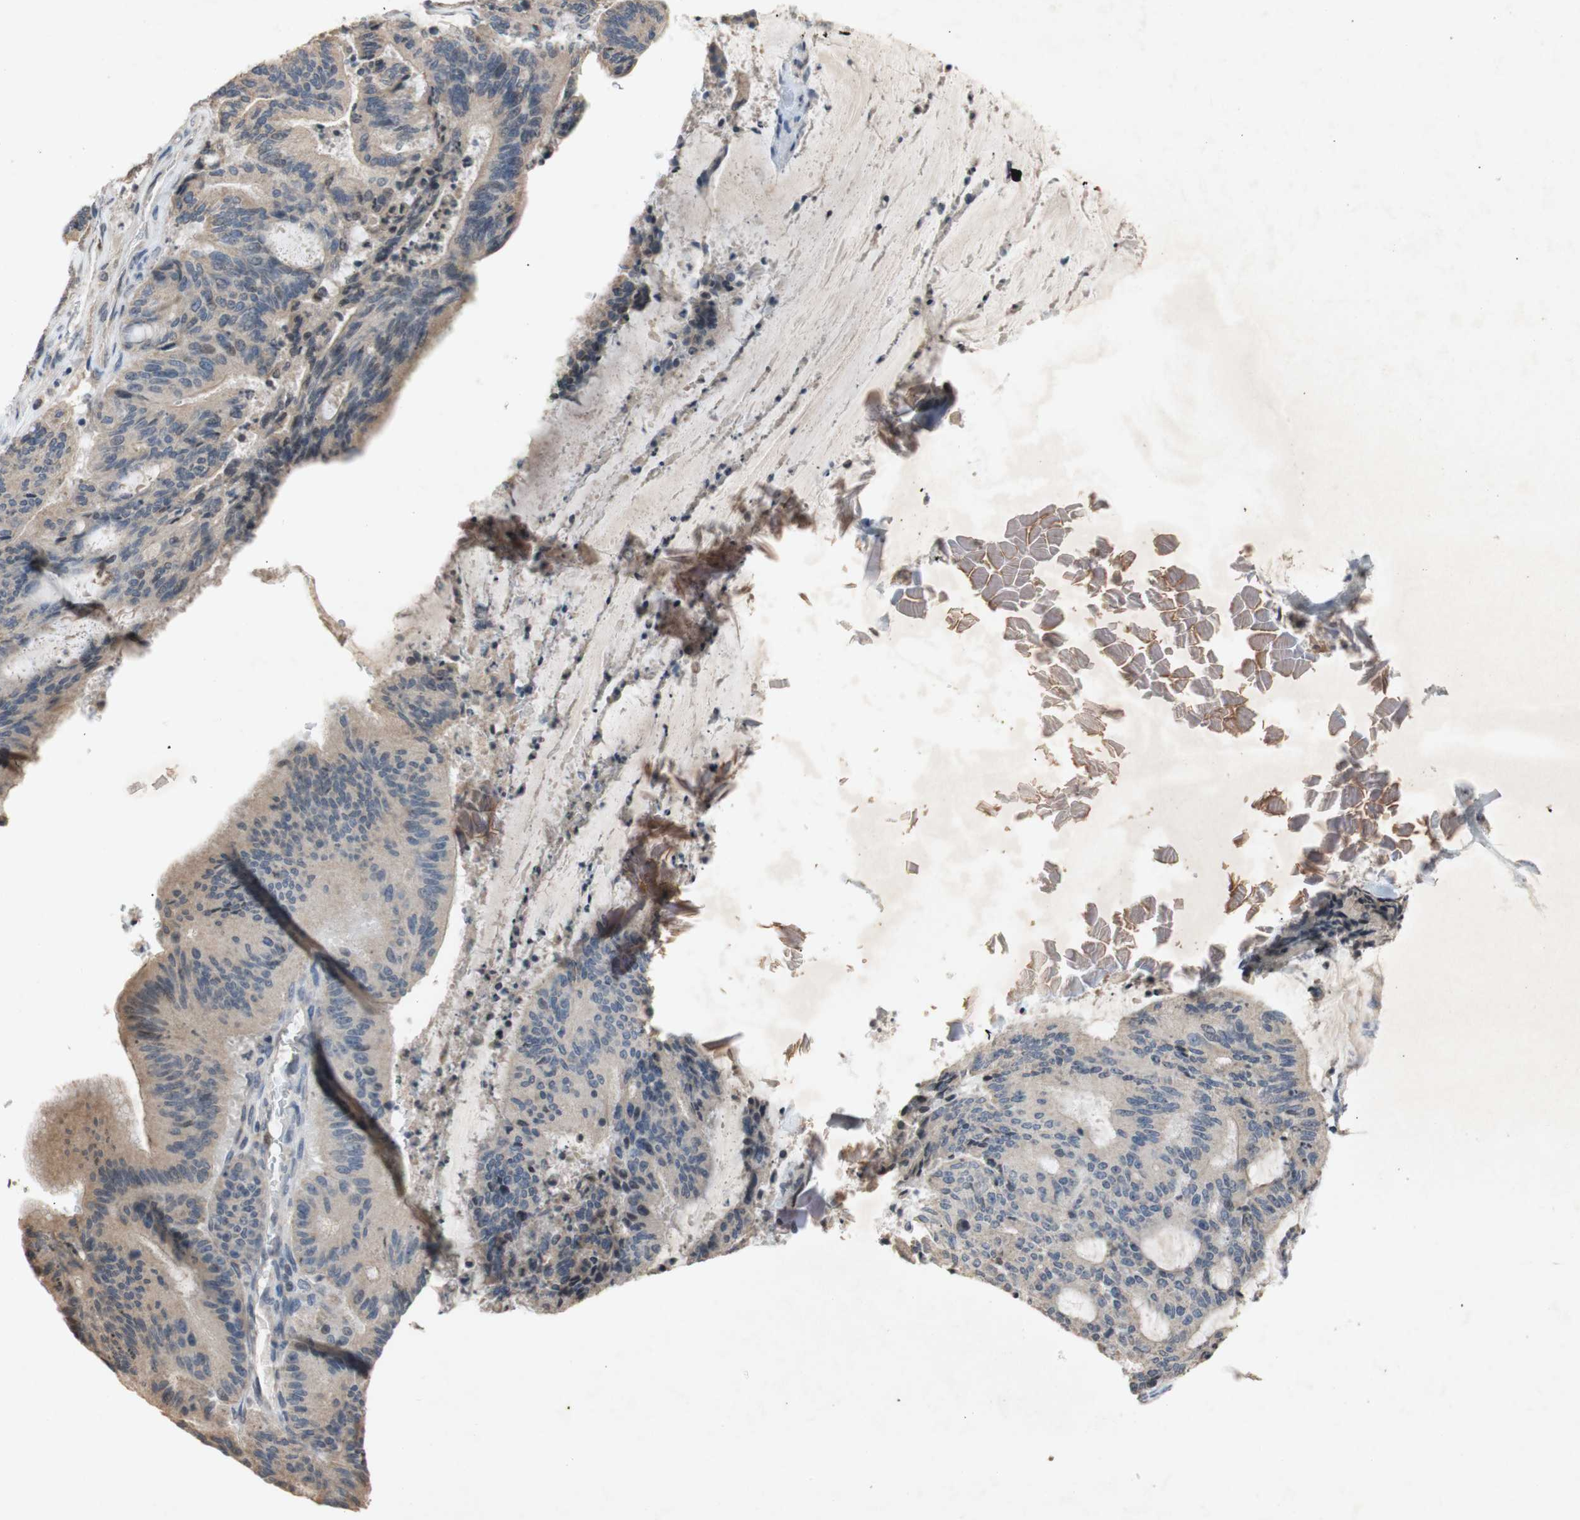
{"staining": {"intensity": "weak", "quantity": ">75%", "location": "cytoplasmic/membranous"}, "tissue": "liver cancer", "cell_type": "Tumor cells", "image_type": "cancer", "snomed": [{"axis": "morphology", "description": "Cholangiocarcinoma"}, {"axis": "topography", "description": "Liver"}], "caption": "The image demonstrates a brown stain indicating the presence of a protein in the cytoplasmic/membranous of tumor cells in liver cholangiocarcinoma. The staining was performed using DAB (3,3'-diaminobenzidine), with brown indicating positive protein expression. Nuclei are stained blue with hematoxylin.", "gene": "FOSB", "patient": {"sex": "female", "age": 73}}